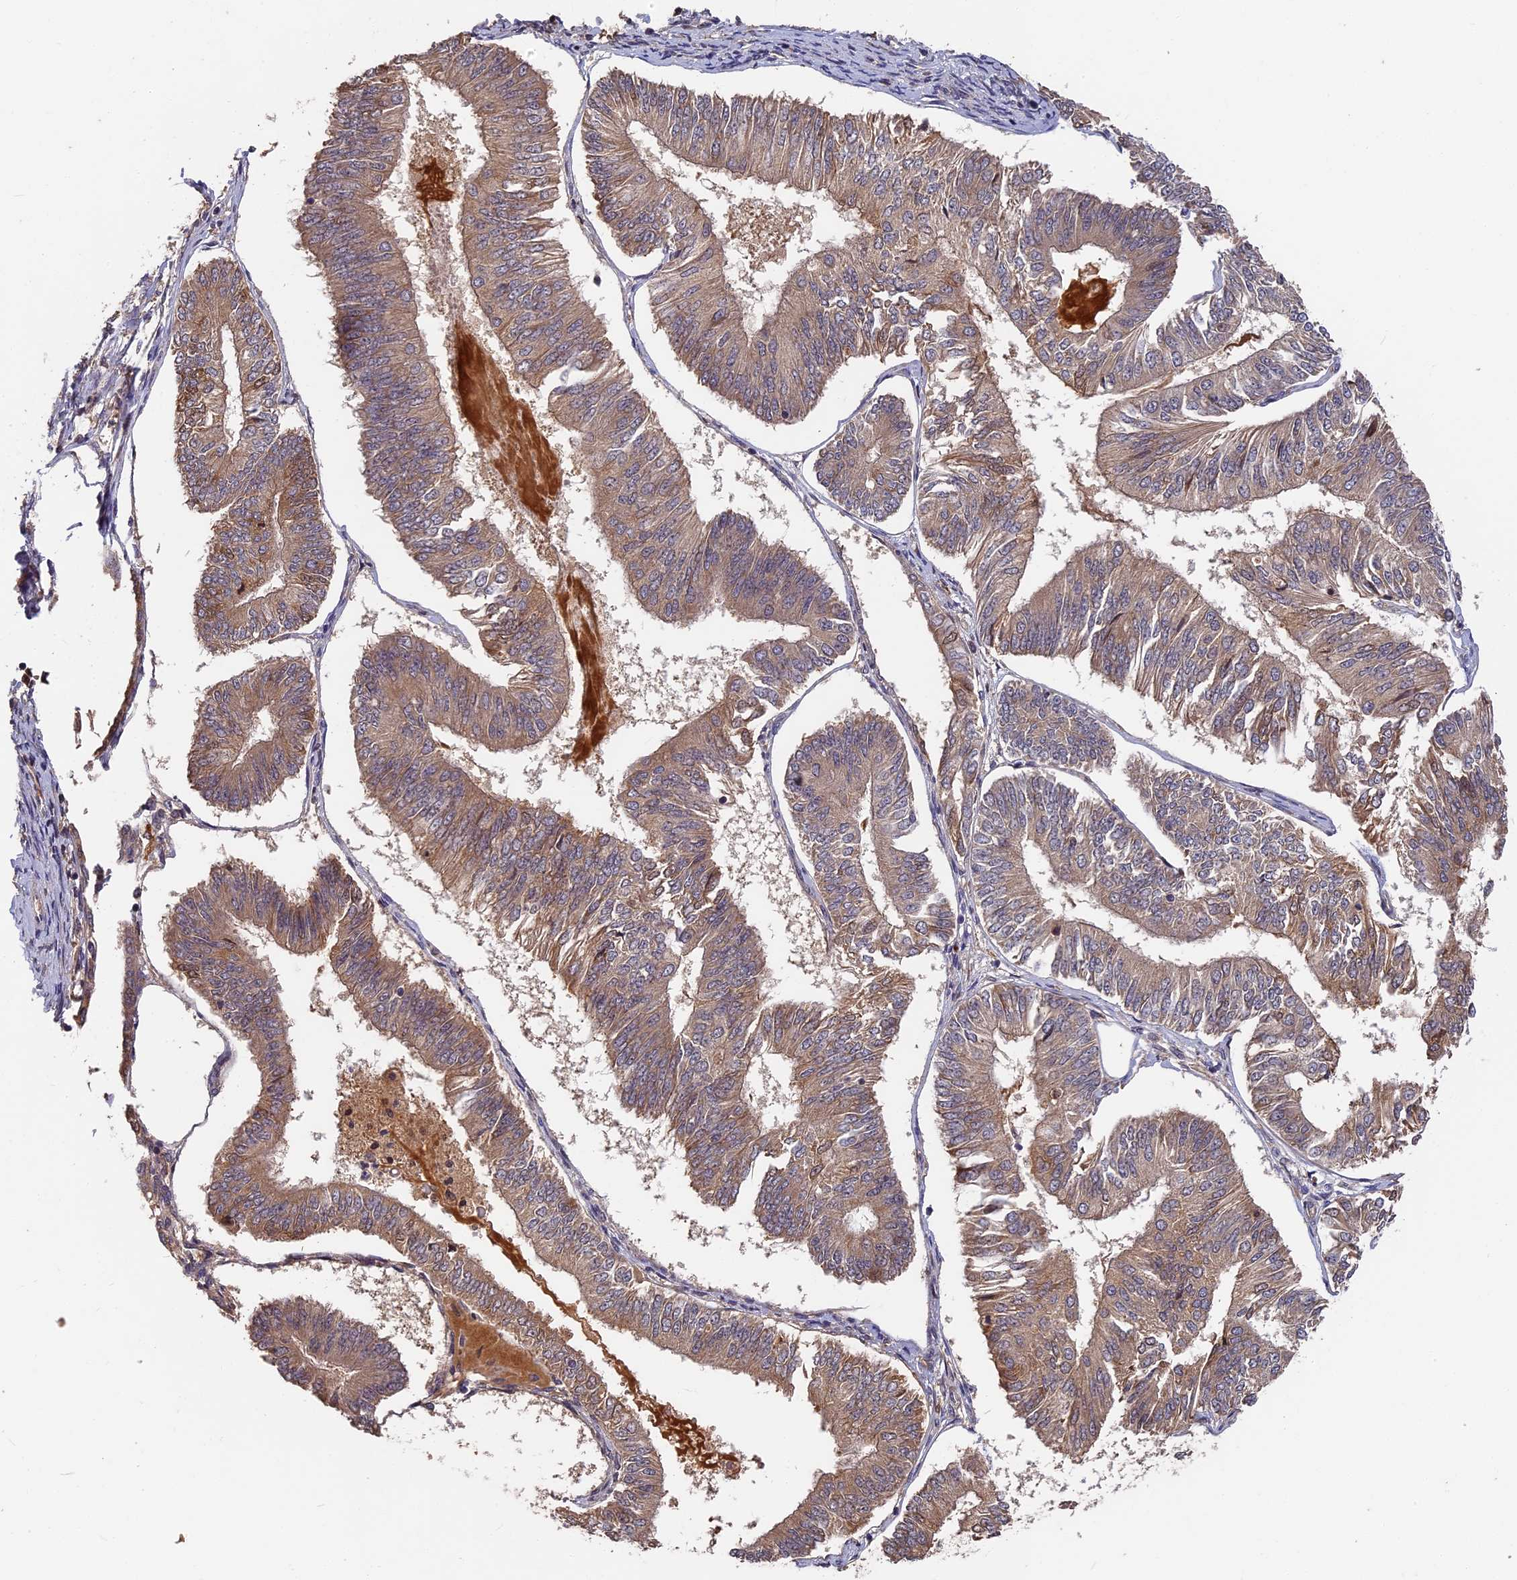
{"staining": {"intensity": "moderate", "quantity": ">75%", "location": "cytoplasmic/membranous"}, "tissue": "endometrial cancer", "cell_type": "Tumor cells", "image_type": "cancer", "snomed": [{"axis": "morphology", "description": "Adenocarcinoma, NOS"}, {"axis": "topography", "description": "Endometrium"}], "caption": "There is medium levels of moderate cytoplasmic/membranous positivity in tumor cells of endometrial cancer, as demonstrated by immunohistochemical staining (brown color).", "gene": "ITIH1", "patient": {"sex": "female", "age": 58}}